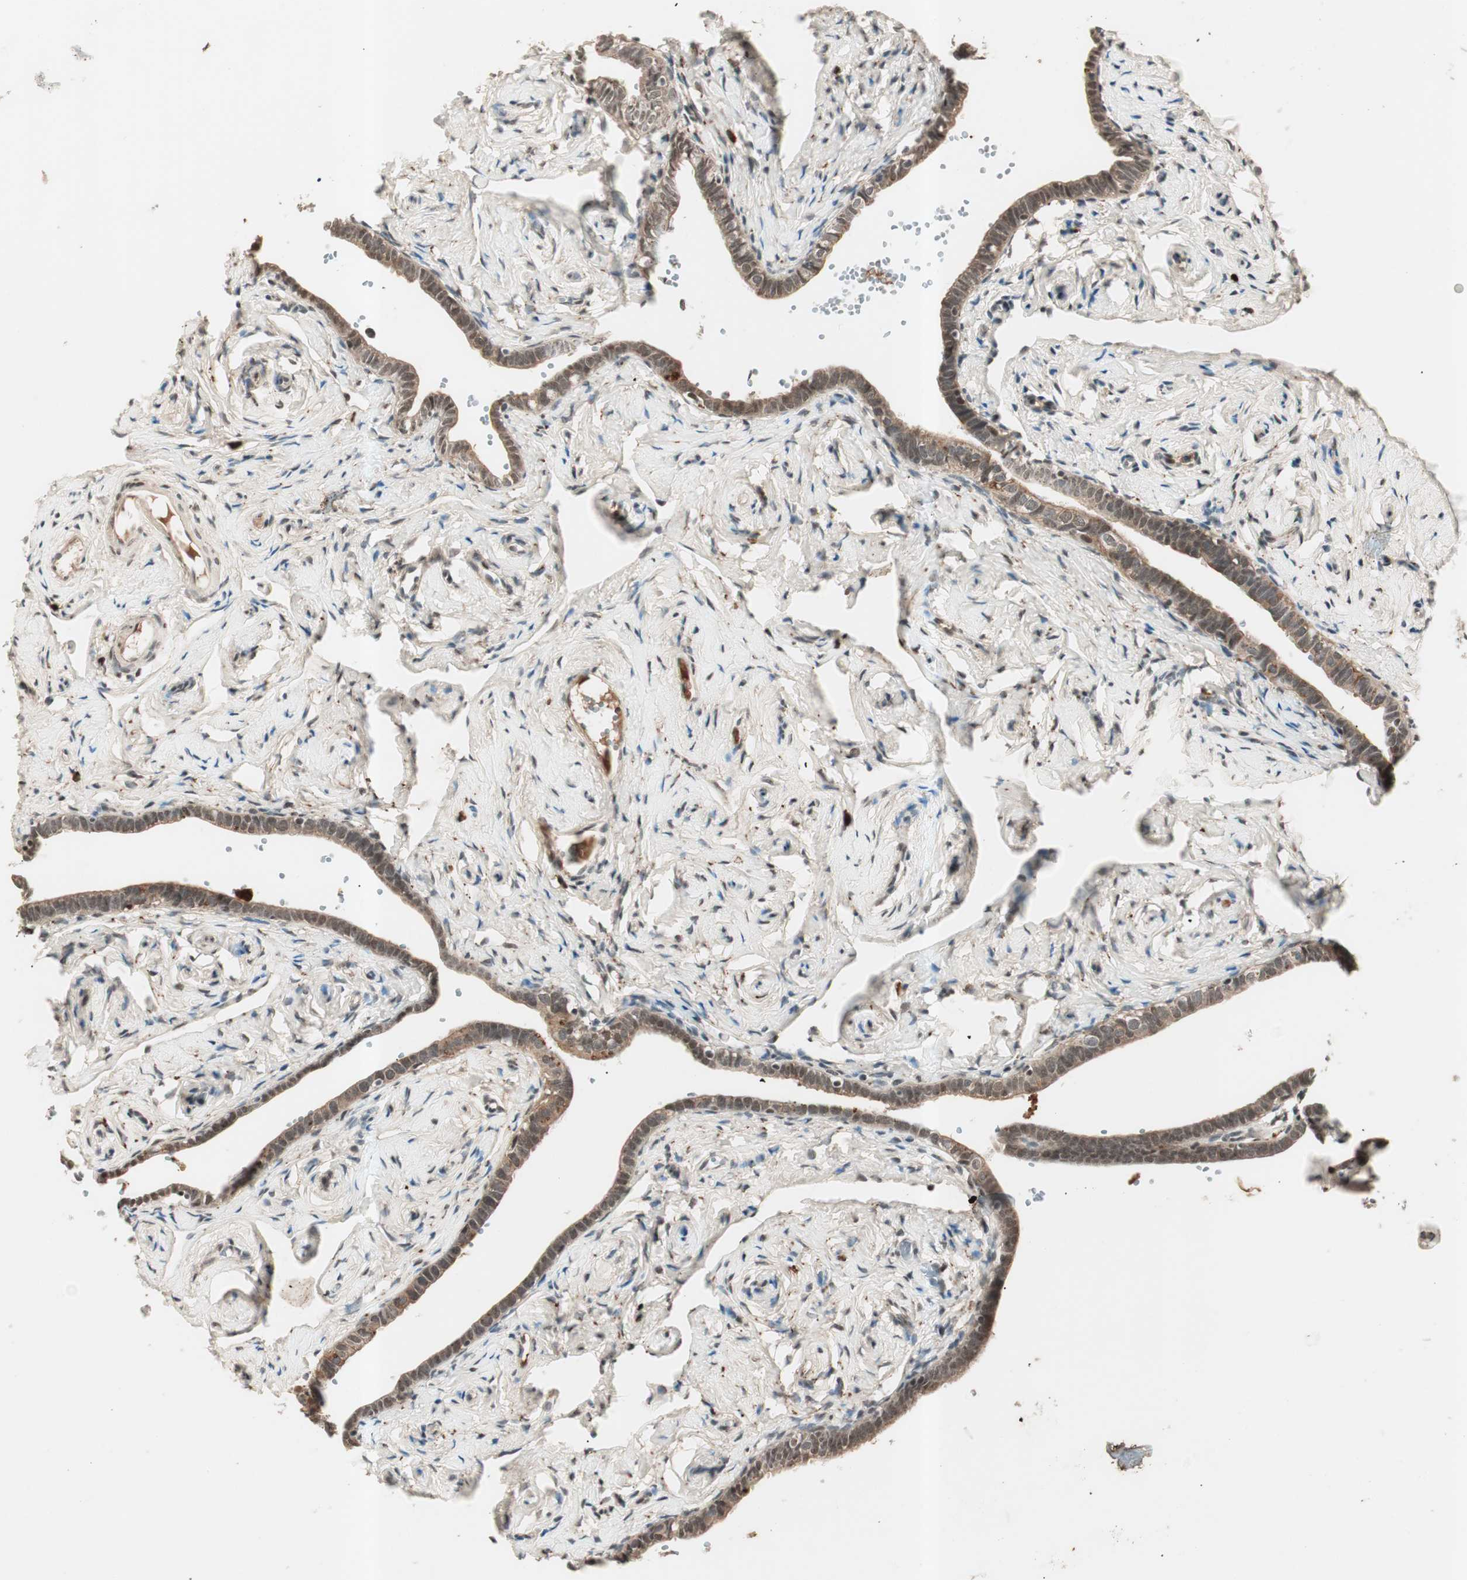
{"staining": {"intensity": "weak", "quantity": "25%-75%", "location": "nuclear"}, "tissue": "fallopian tube", "cell_type": "Glandular cells", "image_type": "normal", "snomed": [{"axis": "morphology", "description": "Normal tissue, NOS"}, {"axis": "topography", "description": "Fallopian tube"}], "caption": "The image shows staining of normal fallopian tube, revealing weak nuclear protein staining (brown color) within glandular cells. The protein is shown in brown color, while the nuclei are stained blue.", "gene": "NFRKB", "patient": {"sex": "female", "age": 71}}